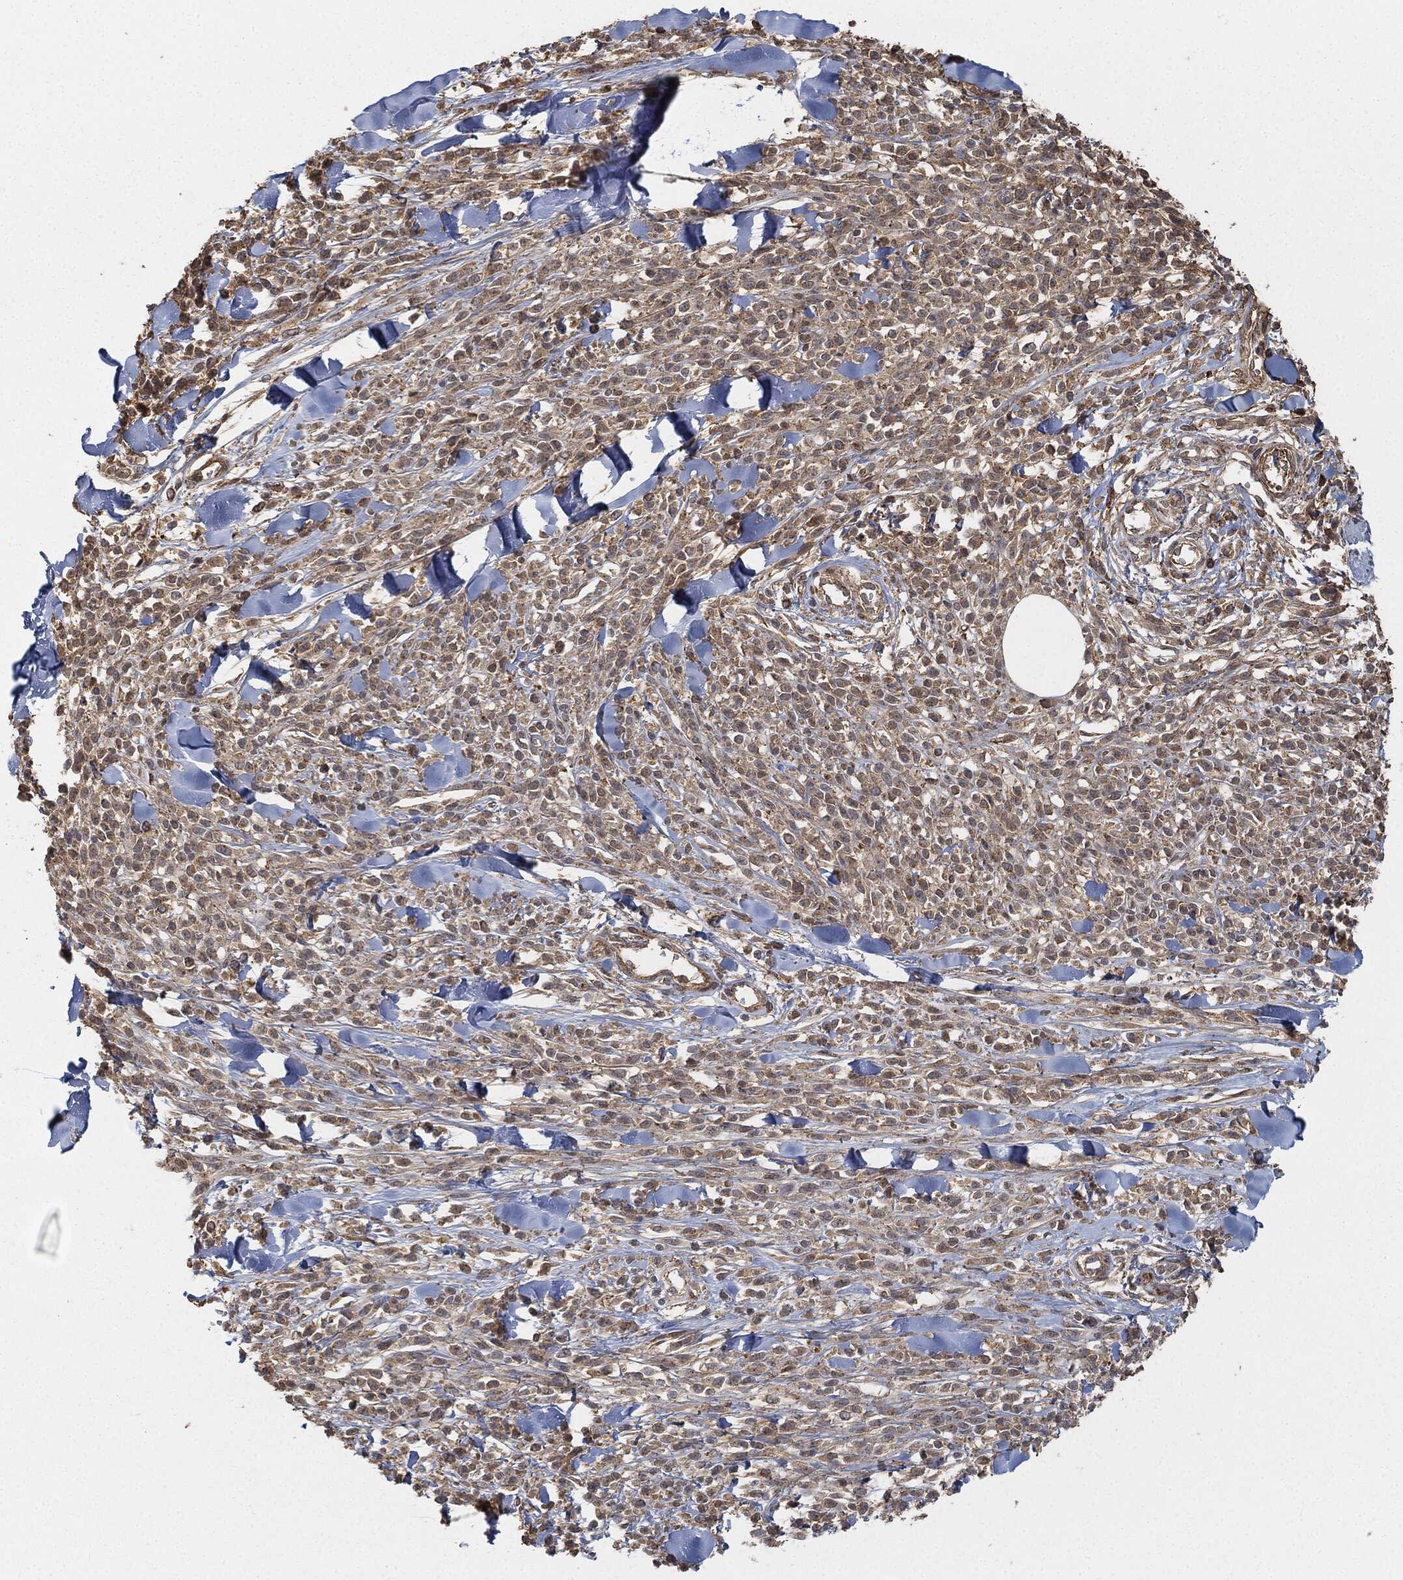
{"staining": {"intensity": "moderate", "quantity": "<25%", "location": "cytoplasmic/membranous"}, "tissue": "melanoma", "cell_type": "Tumor cells", "image_type": "cancer", "snomed": [{"axis": "morphology", "description": "Malignant melanoma, NOS"}, {"axis": "topography", "description": "Skin"}, {"axis": "topography", "description": "Skin of trunk"}], "caption": "This image displays immunohistochemistry (IHC) staining of malignant melanoma, with low moderate cytoplasmic/membranous staining in approximately <25% of tumor cells.", "gene": "TPT1", "patient": {"sex": "male", "age": 74}}